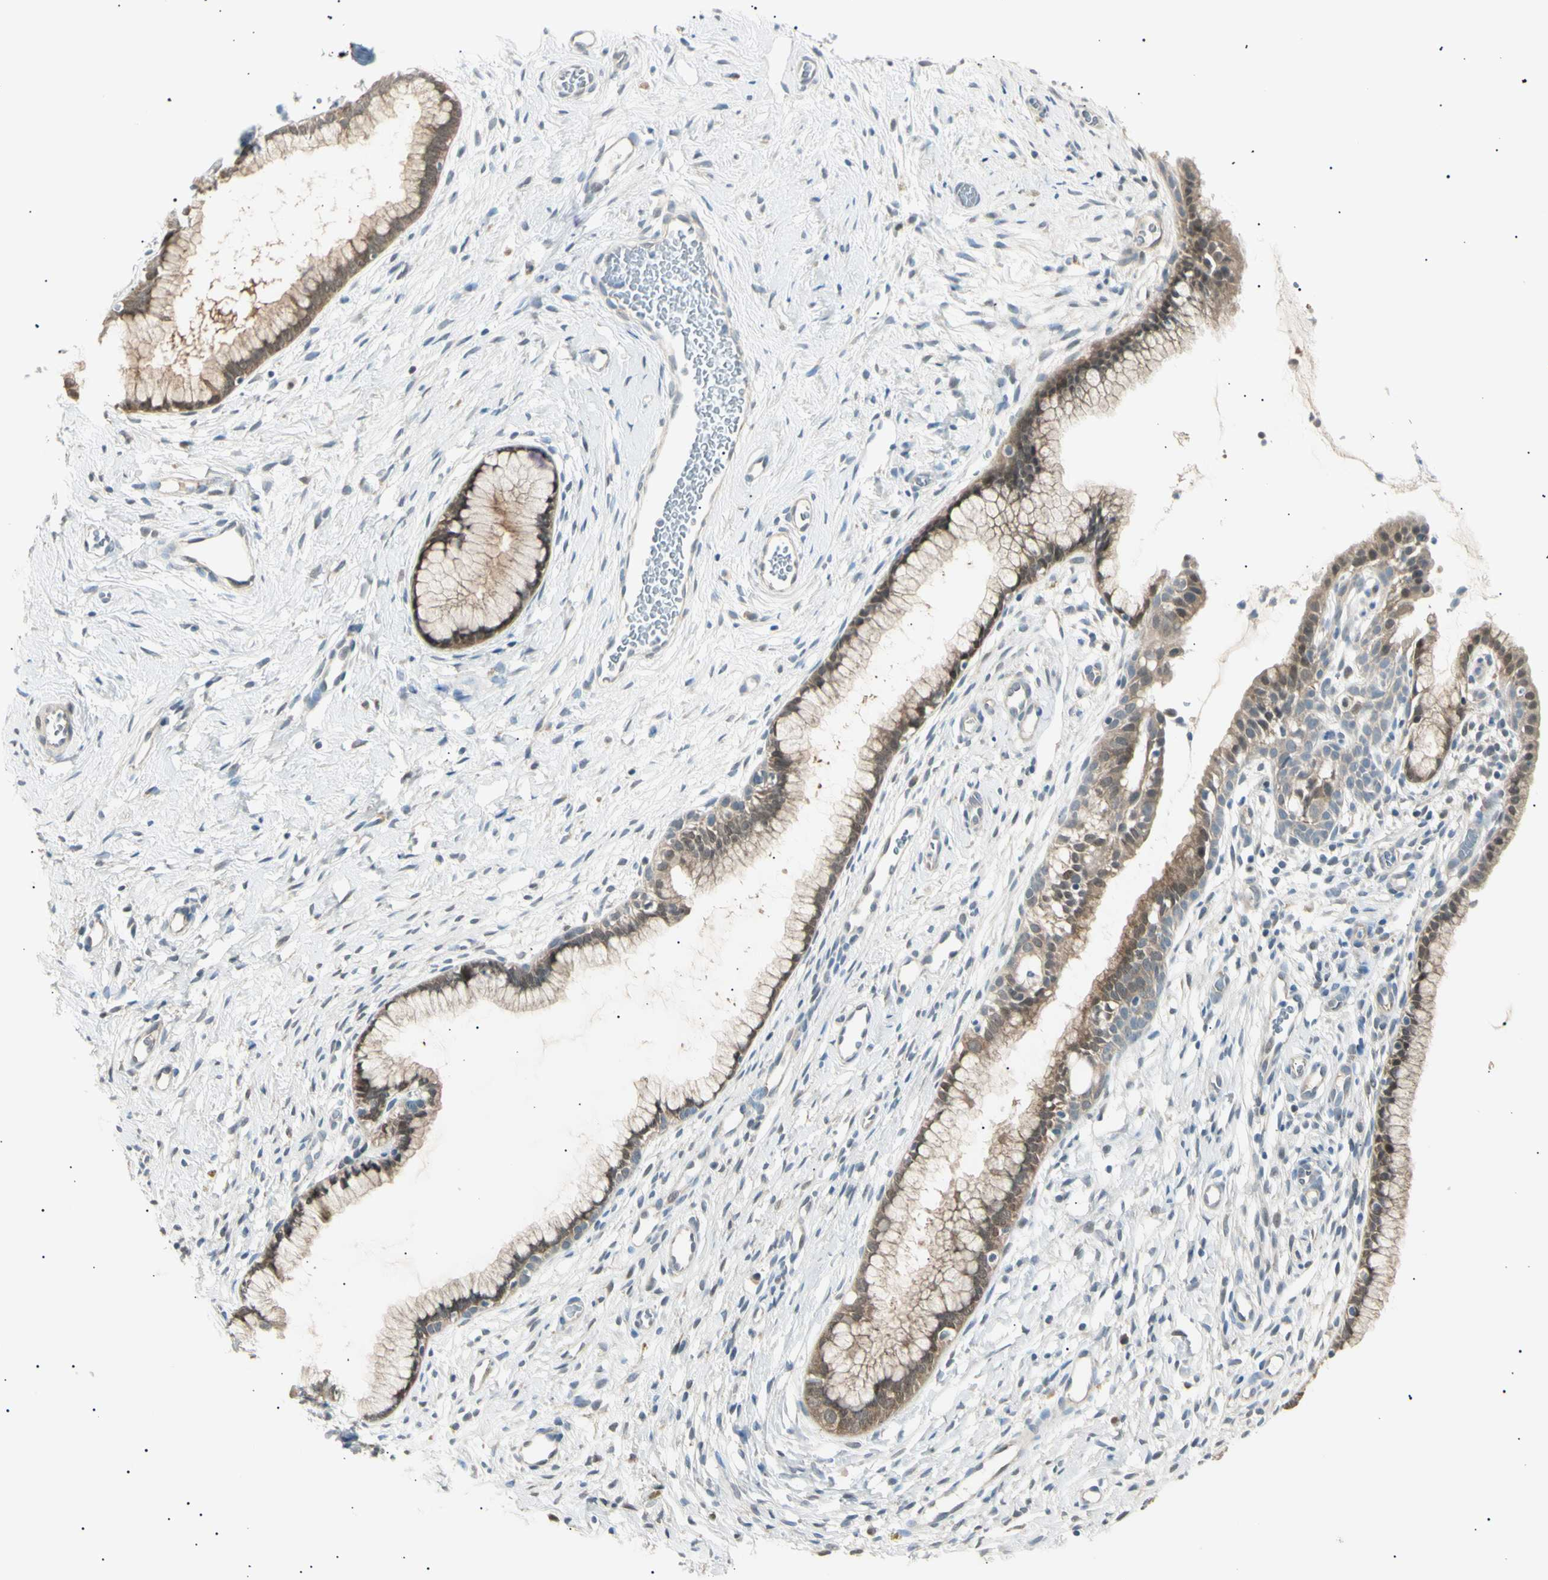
{"staining": {"intensity": "moderate", "quantity": ">75%", "location": "cytoplasmic/membranous"}, "tissue": "cervix", "cell_type": "Glandular cells", "image_type": "normal", "snomed": [{"axis": "morphology", "description": "Normal tissue, NOS"}, {"axis": "topography", "description": "Cervix"}], "caption": "DAB immunohistochemical staining of unremarkable human cervix demonstrates moderate cytoplasmic/membranous protein staining in about >75% of glandular cells. The protein is stained brown, and the nuclei are stained in blue (DAB IHC with brightfield microscopy, high magnification).", "gene": "LHPP", "patient": {"sex": "female", "age": 65}}